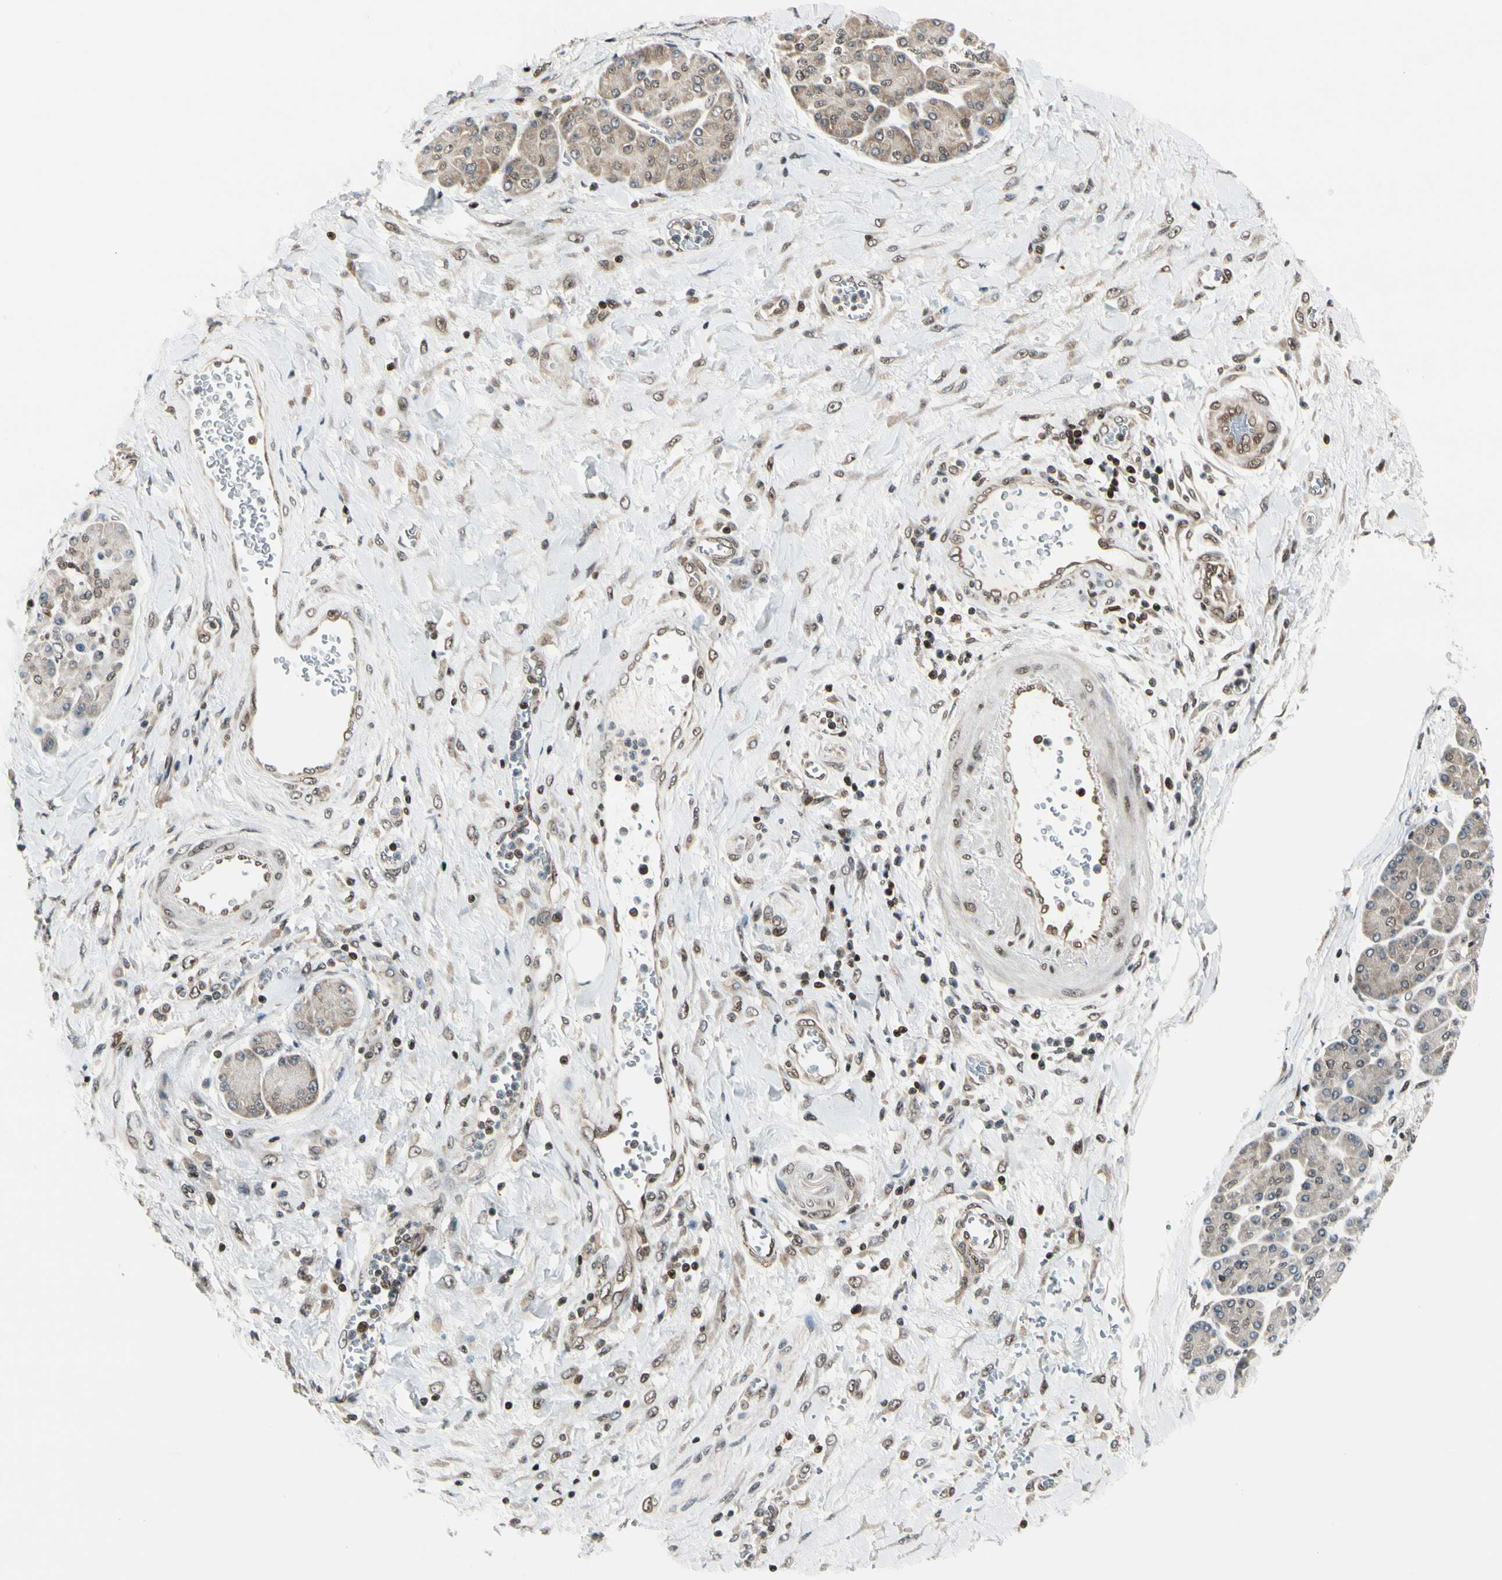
{"staining": {"intensity": "weak", "quantity": "<25%", "location": "cytoplasmic/membranous"}, "tissue": "pancreatic cancer", "cell_type": "Tumor cells", "image_type": "cancer", "snomed": [{"axis": "morphology", "description": "Adenocarcinoma, NOS"}, {"axis": "topography", "description": "Pancreas"}], "caption": "DAB immunohistochemical staining of human pancreatic cancer (adenocarcinoma) demonstrates no significant positivity in tumor cells. (Stains: DAB (3,3'-diaminobenzidine) immunohistochemistry with hematoxylin counter stain, Microscopy: brightfield microscopy at high magnification).", "gene": "DAXX", "patient": {"sex": "female", "age": 70}}